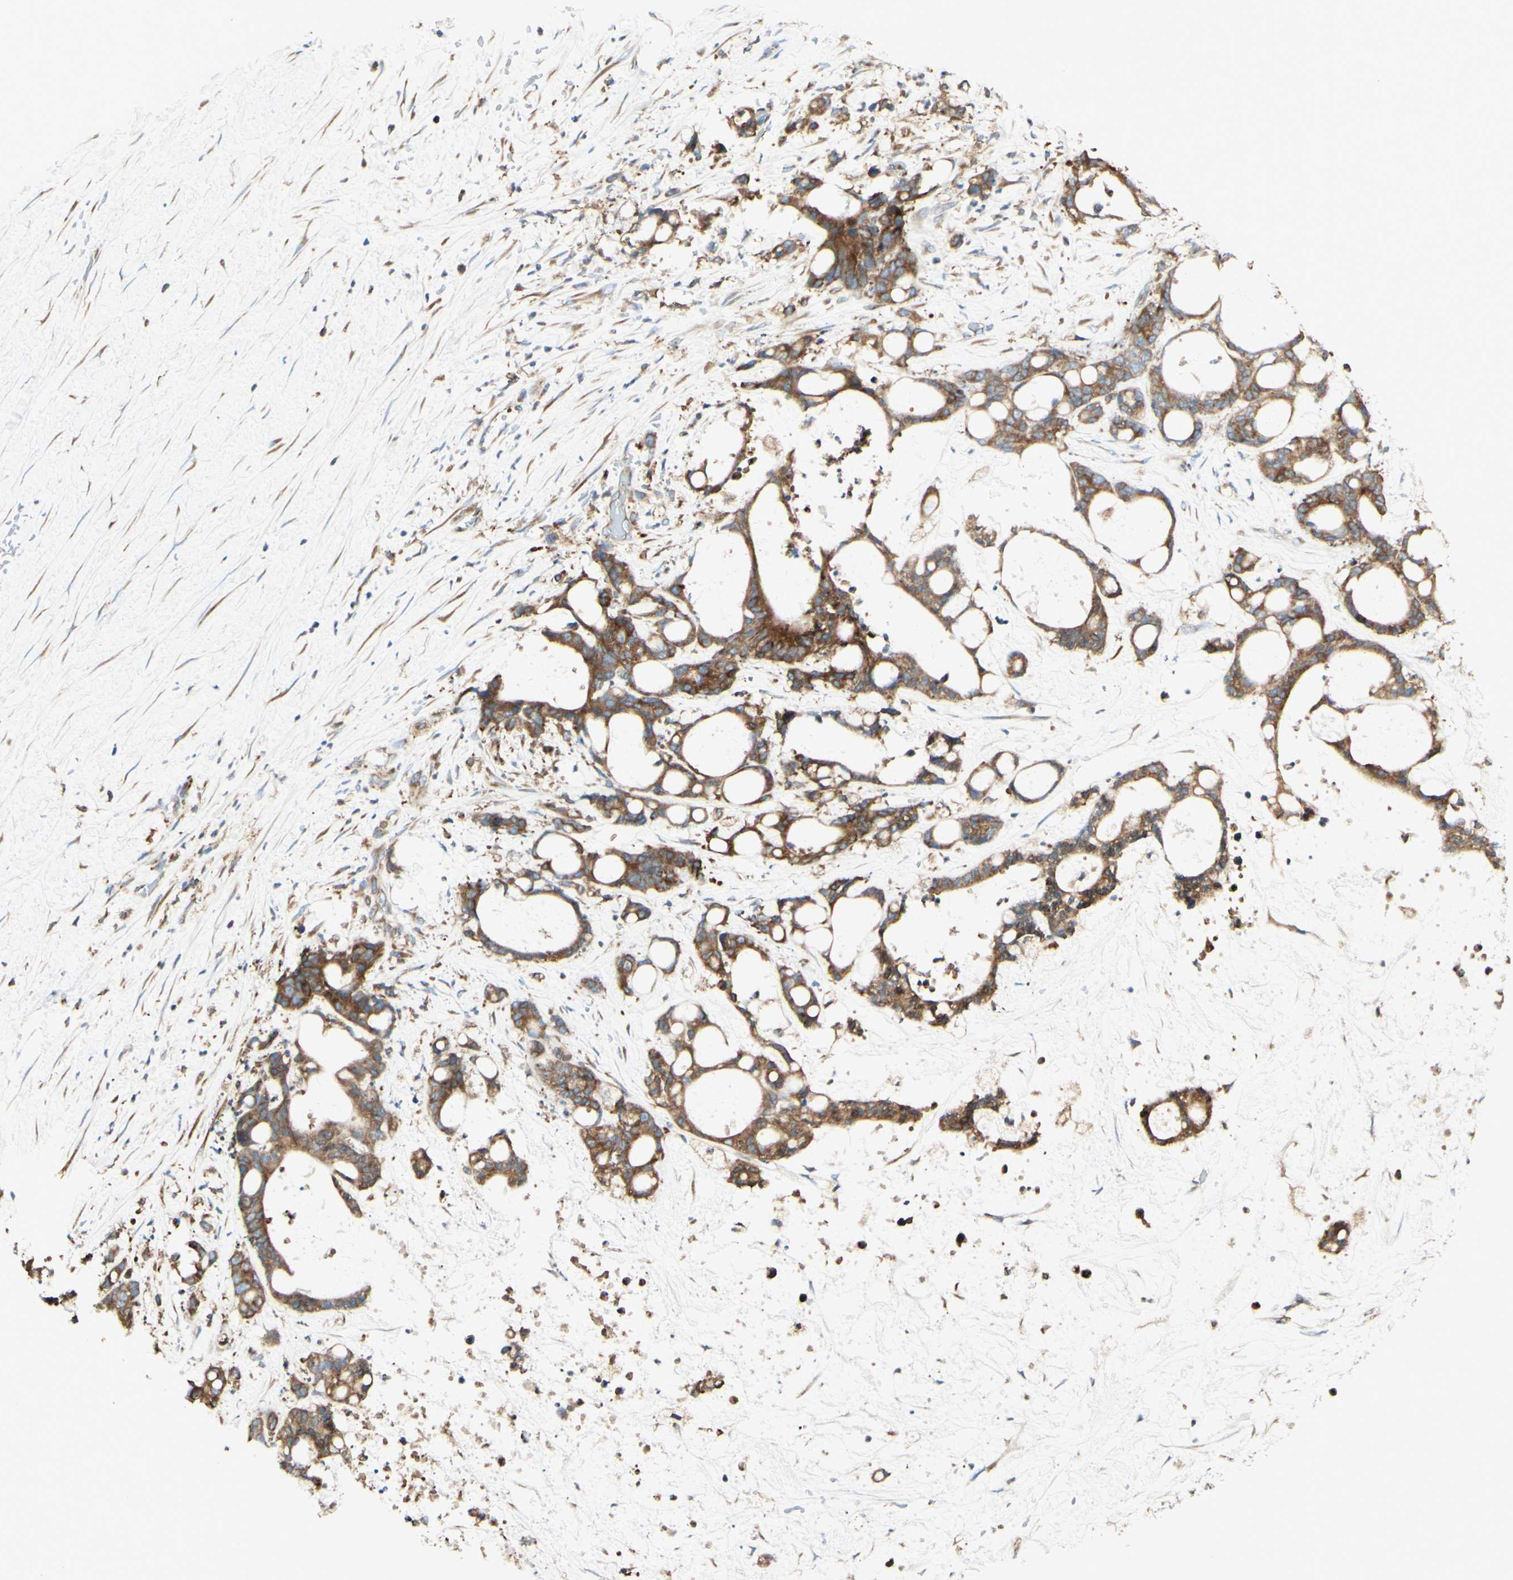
{"staining": {"intensity": "moderate", "quantity": ">75%", "location": "cytoplasmic/membranous"}, "tissue": "liver cancer", "cell_type": "Tumor cells", "image_type": "cancer", "snomed": [{"axis": "morphology", "description": "Cholangiocarcinoma"}, {"axis": "topography", "description": "Liver"}], "caption": "Human liver cancer (cholangiocarcinoma) stained with a brown dye exhibits moderate cytoplasmic/membranous positive positivity in approximately >75% of tumor cells.", "gene": "DNAJB11", "patient": {"sex": "female", "age": 73}}